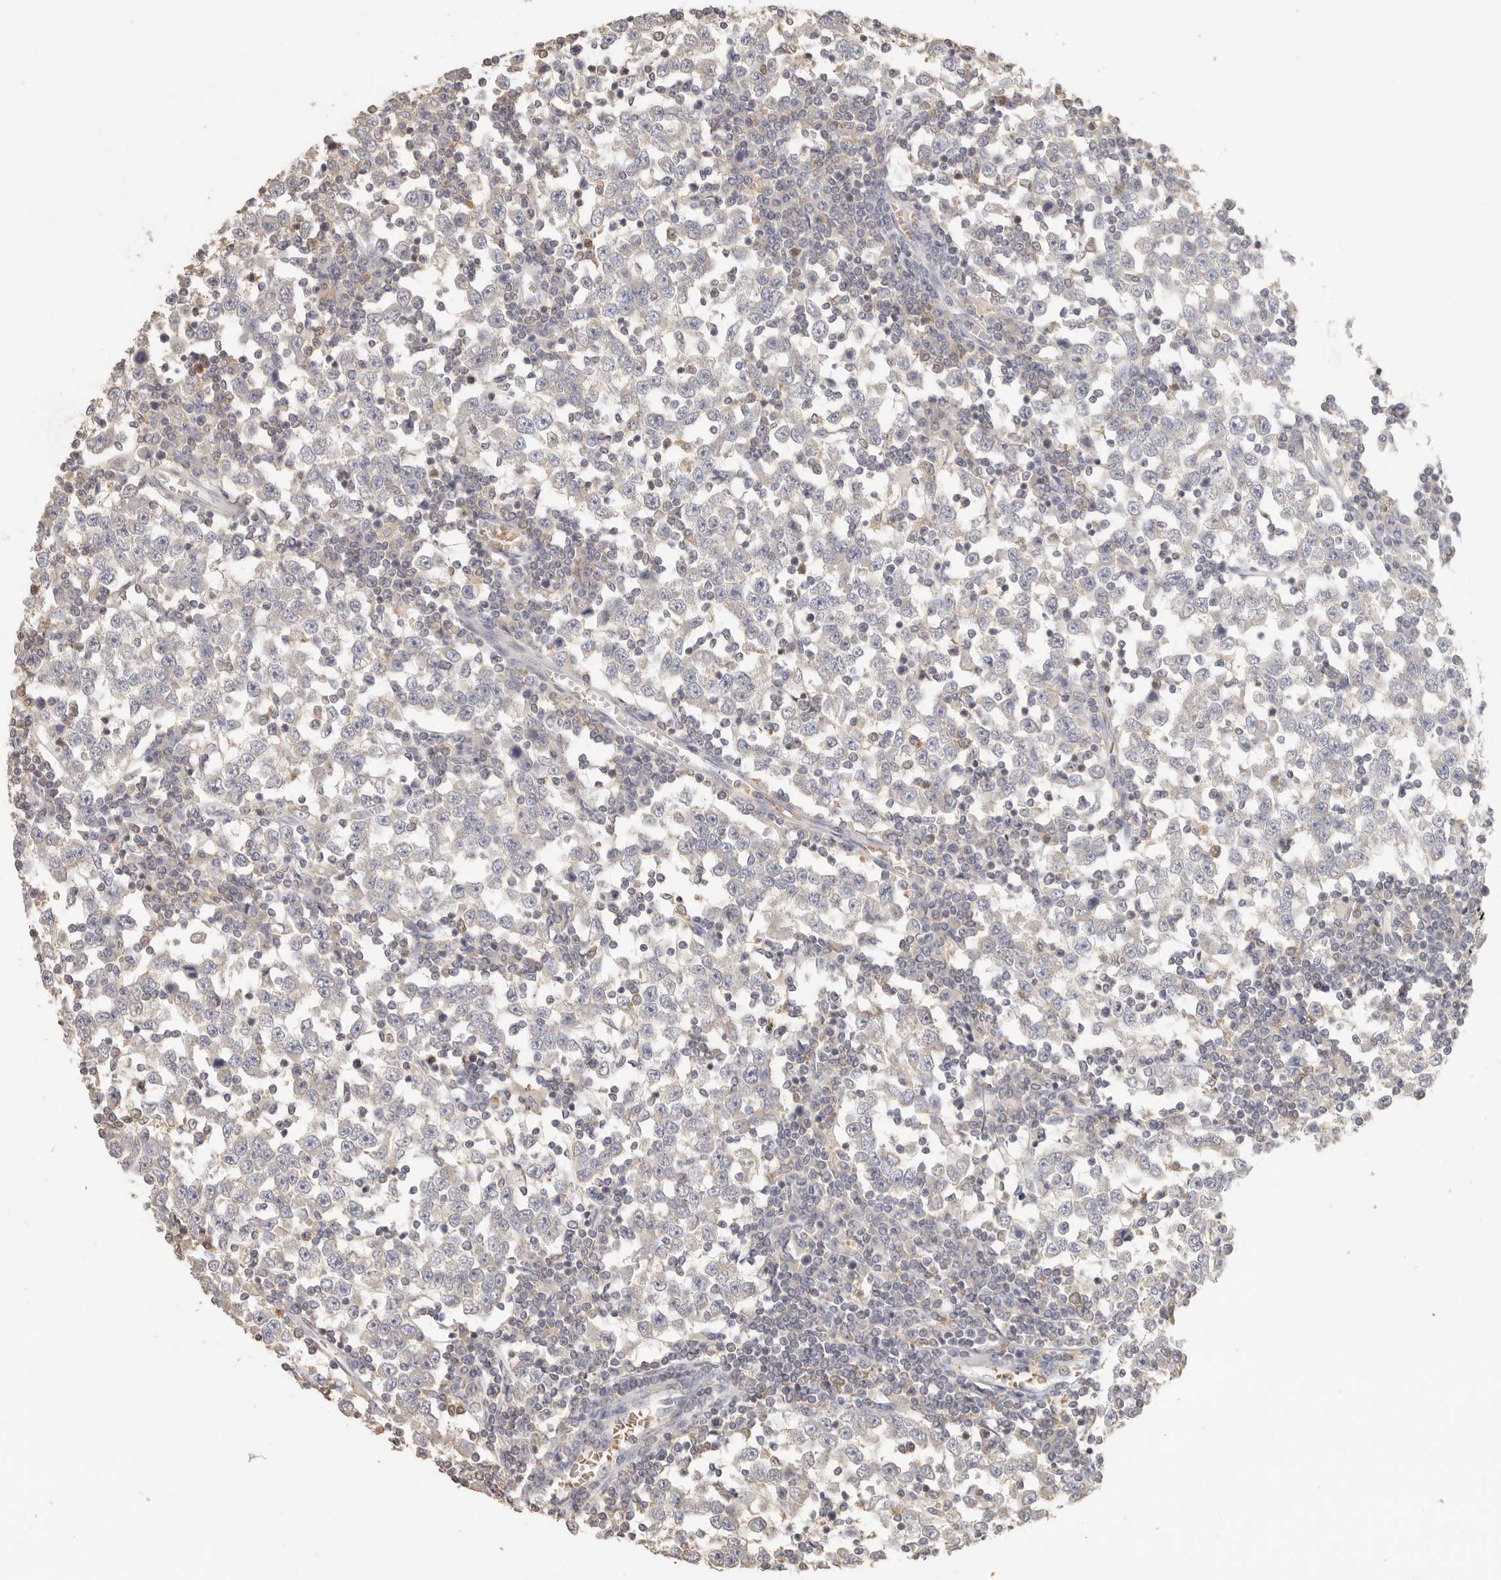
{"staining": {"intensity": "negative", "quantity": "none", "location": "none"}, "tissue": "testis cancer", "cell_type": "Tumor cells", "image_type": "cancer", "snomed": [{"axis": "morphology", "description": "Seminoma, NOS"}, {"axis": "topography", "description": "Testis"}], "caption": "Immunohistochemistry image of testis seminoma stained for a protein (brown), which shows no expression in tumor cells.", "gene": "CSK", "patient": {"sex": "male", "age": 65}}